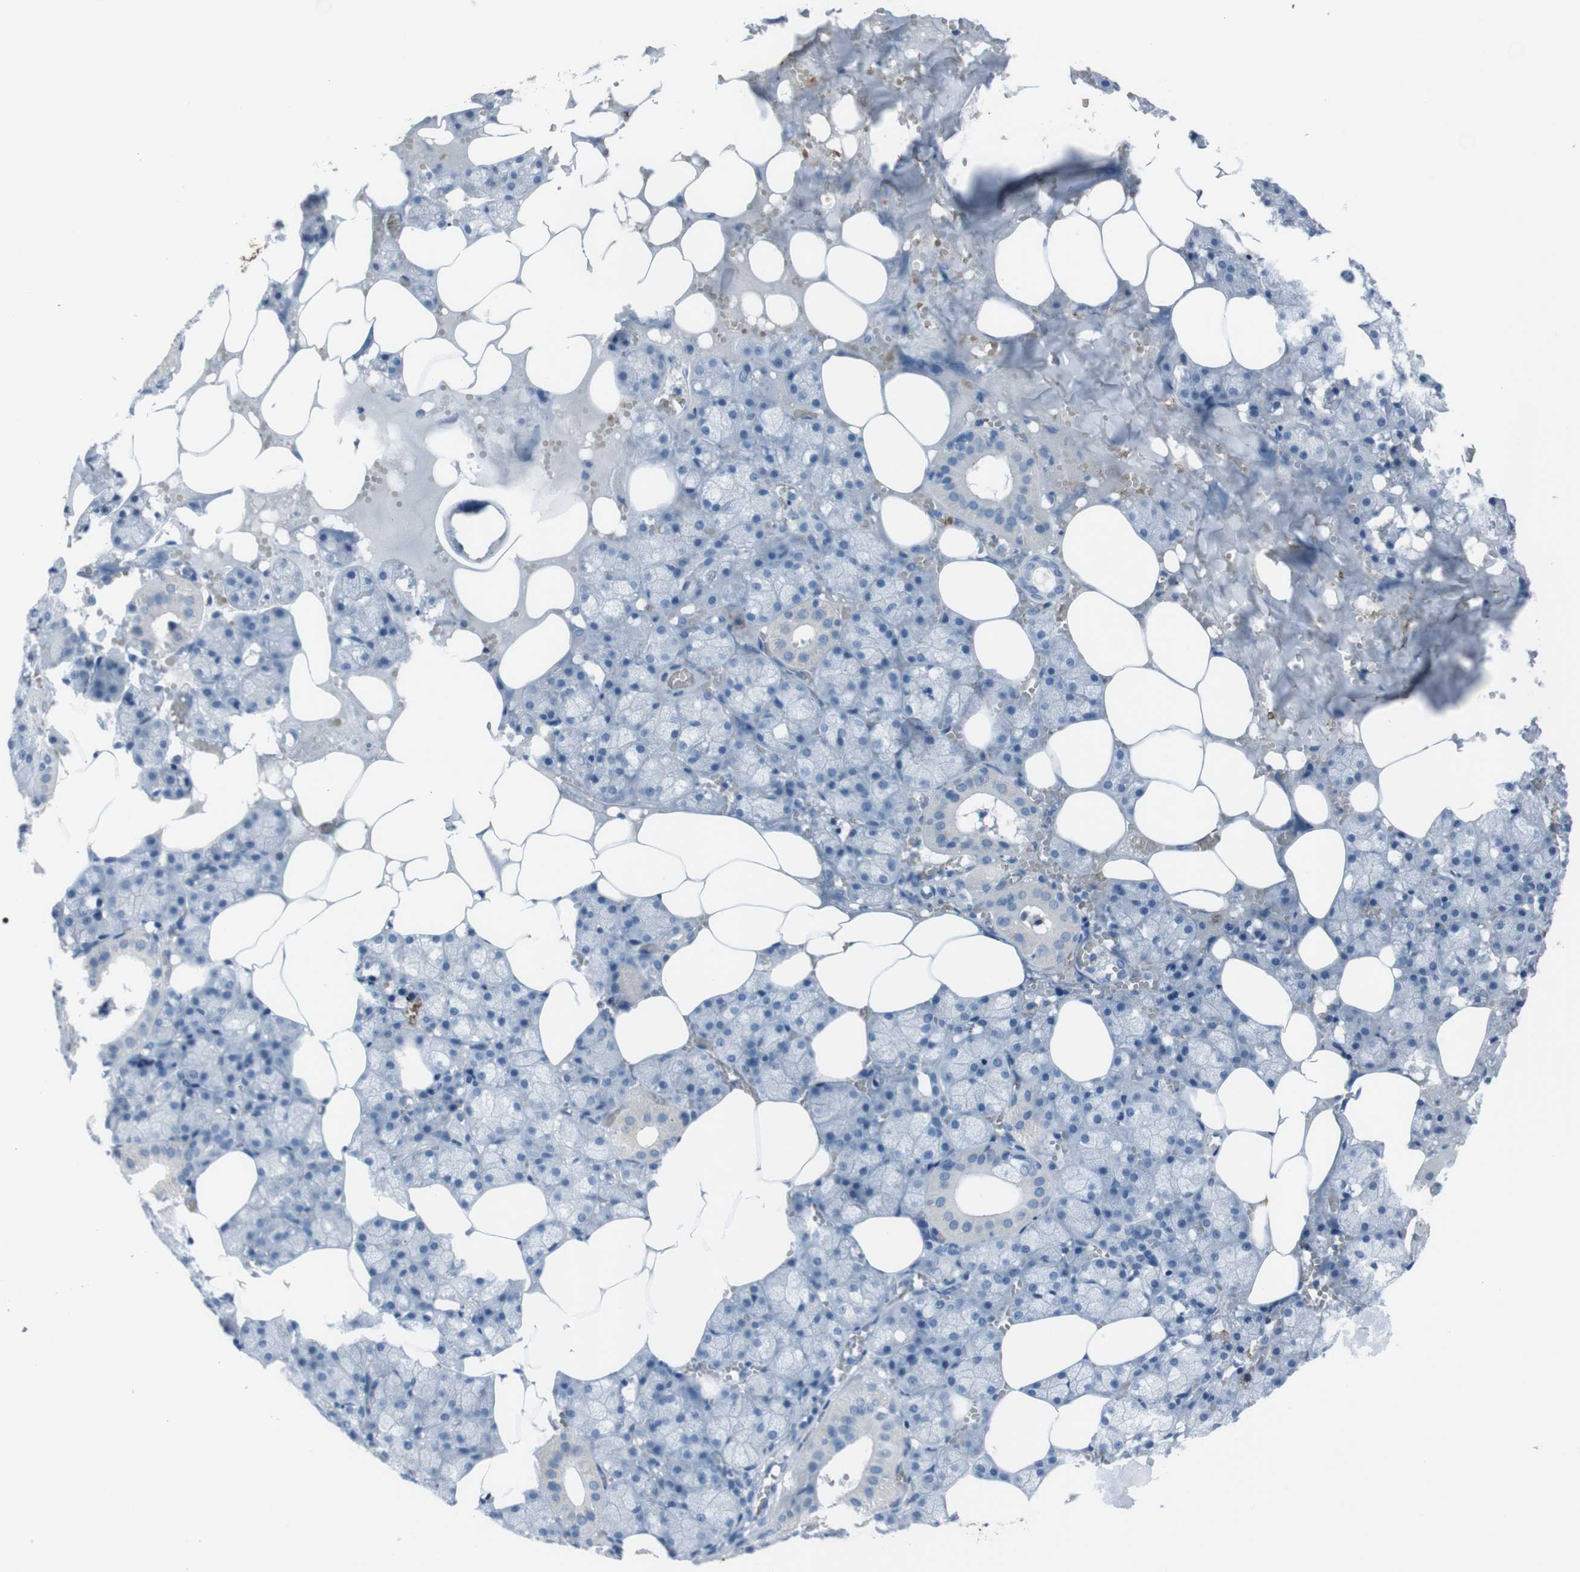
{"staining": {"intensity": "negative", "quantity": "none", "location": "none"}, "tissue": "salivary gland", "cell_type": "Glandular cells", "image_type": "normal", "snomed": [{"axis": "morphology", "description": "Normal tissue, NOS"}, {"axis": "topography", "description": "Salivary gland"}], "caption": "Protein analysis of benign salivary gland reveals no significant staining in glandular cells.", "gene": "ST6GAL1", "patient": {"sex": "male", "age": 62}}